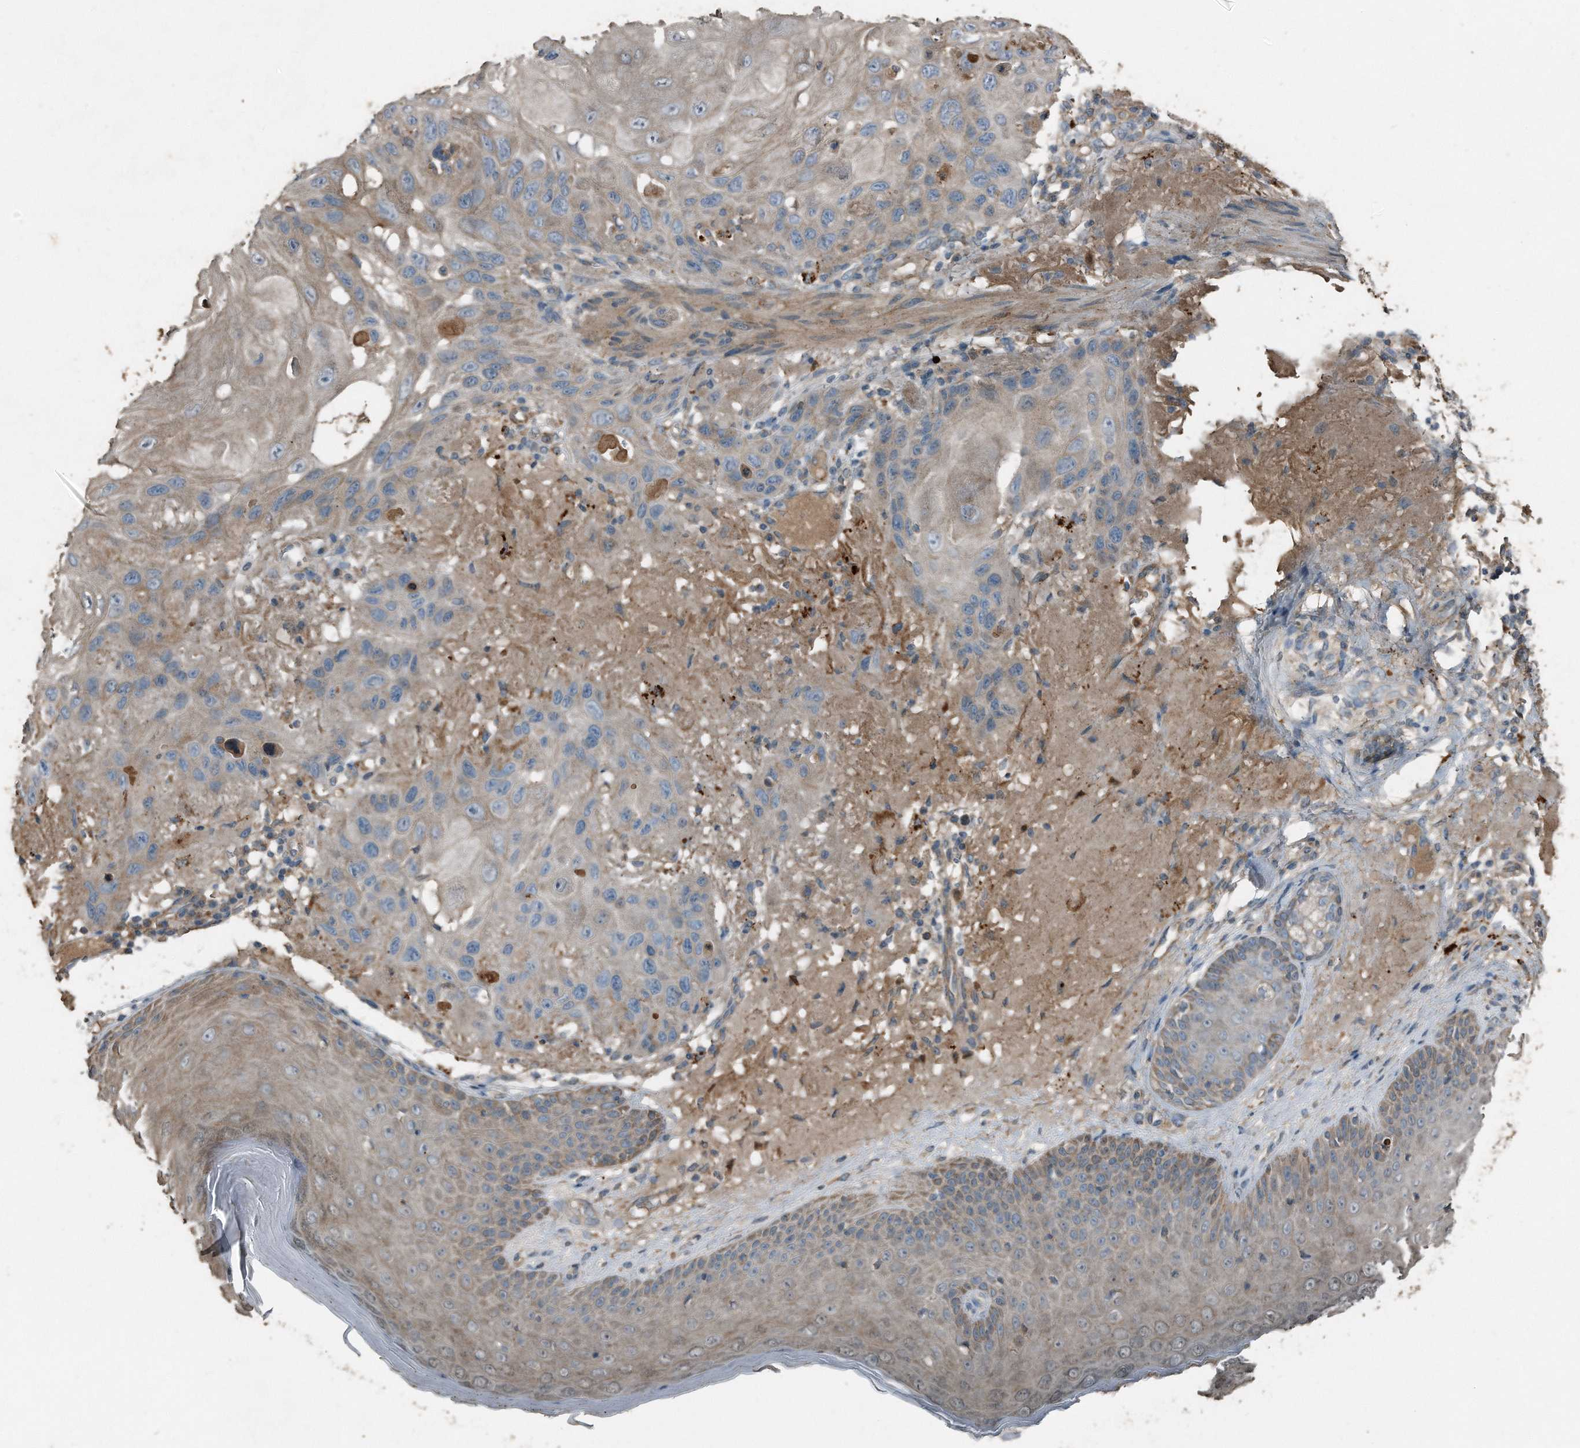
{"staining": {"intensity": "weak", "quantity": "<25%", "location": "cytoplasmic/membranous"}, "tissue": "skin cancer", "cell_type": "Tumor cells", "image_type": "cancer", "snomed": [{"axis": "morphology", "description": "Normal tissue, NOS"}, {"axis": "morphology", "description": "Squamous cell carcinoma, NOS"}, {"axis": "topography", "description": "Skin"}], "caption": "Immunohistochemistry micrograph of skin cancer (squamous cell carcinoma) stained for a protein (brown), which reveals no positivity in tumor cells.", "gene": "C9", "patient": {"sex": "female", "age": 96}}